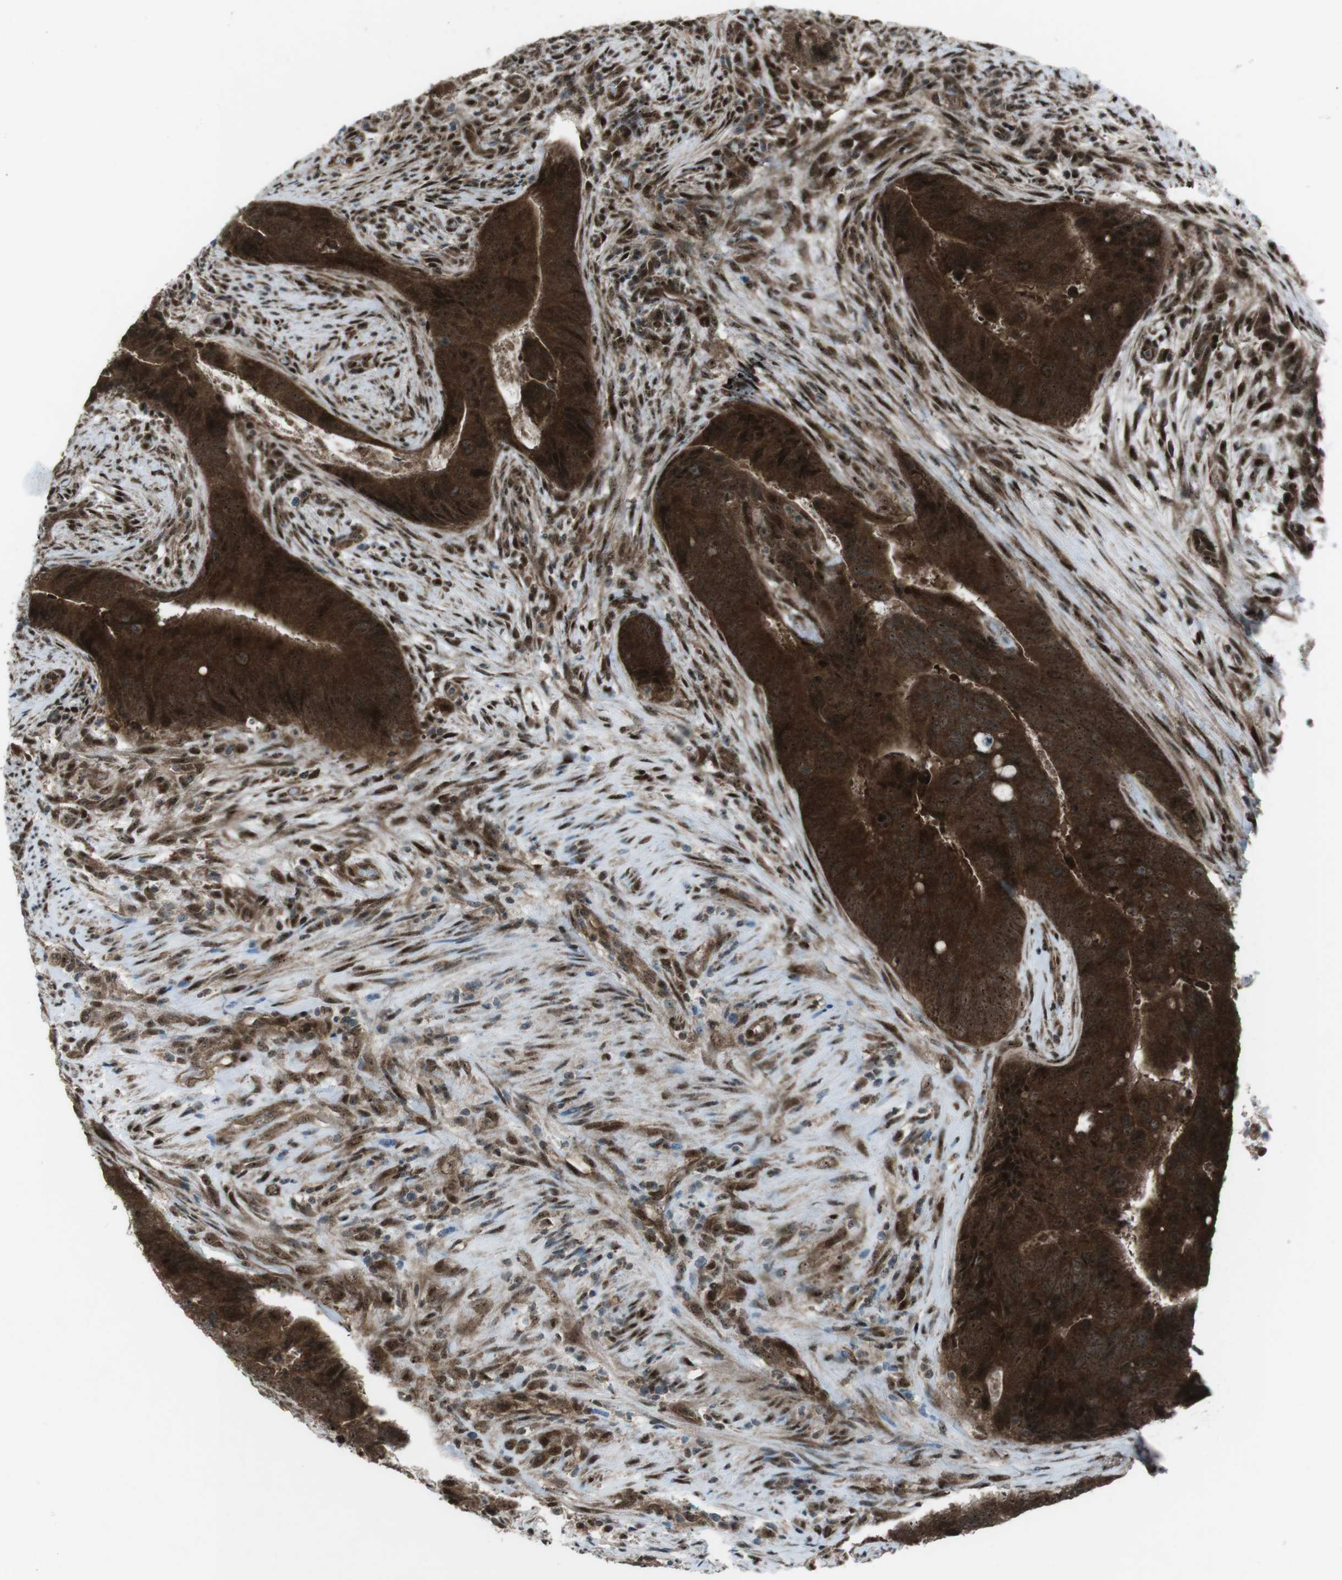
{"staining": {"intensity": "strong", "quantity": ">75%", "location": "cytoplasmic/membranous,nuclear"}, "tissue": "colorectal cancer", "cell_type": "Tumor cells", "image_type": "cancer", "snomed": [{"axis": "morphology", "description": "Normal tissue, NOS"}, {"axis": "morphology", "description": "Adenocarcinoma, NOS"}, {"axis": "topography", "description": "Colon"}], "caption": "IHC photomicrograph of colorectal adenocarcinoma stained for a protein (brown), which reveals high levels of strong cytoplasmic/membranous and nuclear positivity in approximately >75% of tumor cells.", "gene": "CSNK1D", "patient": {"sex": "male", "age": 56}}